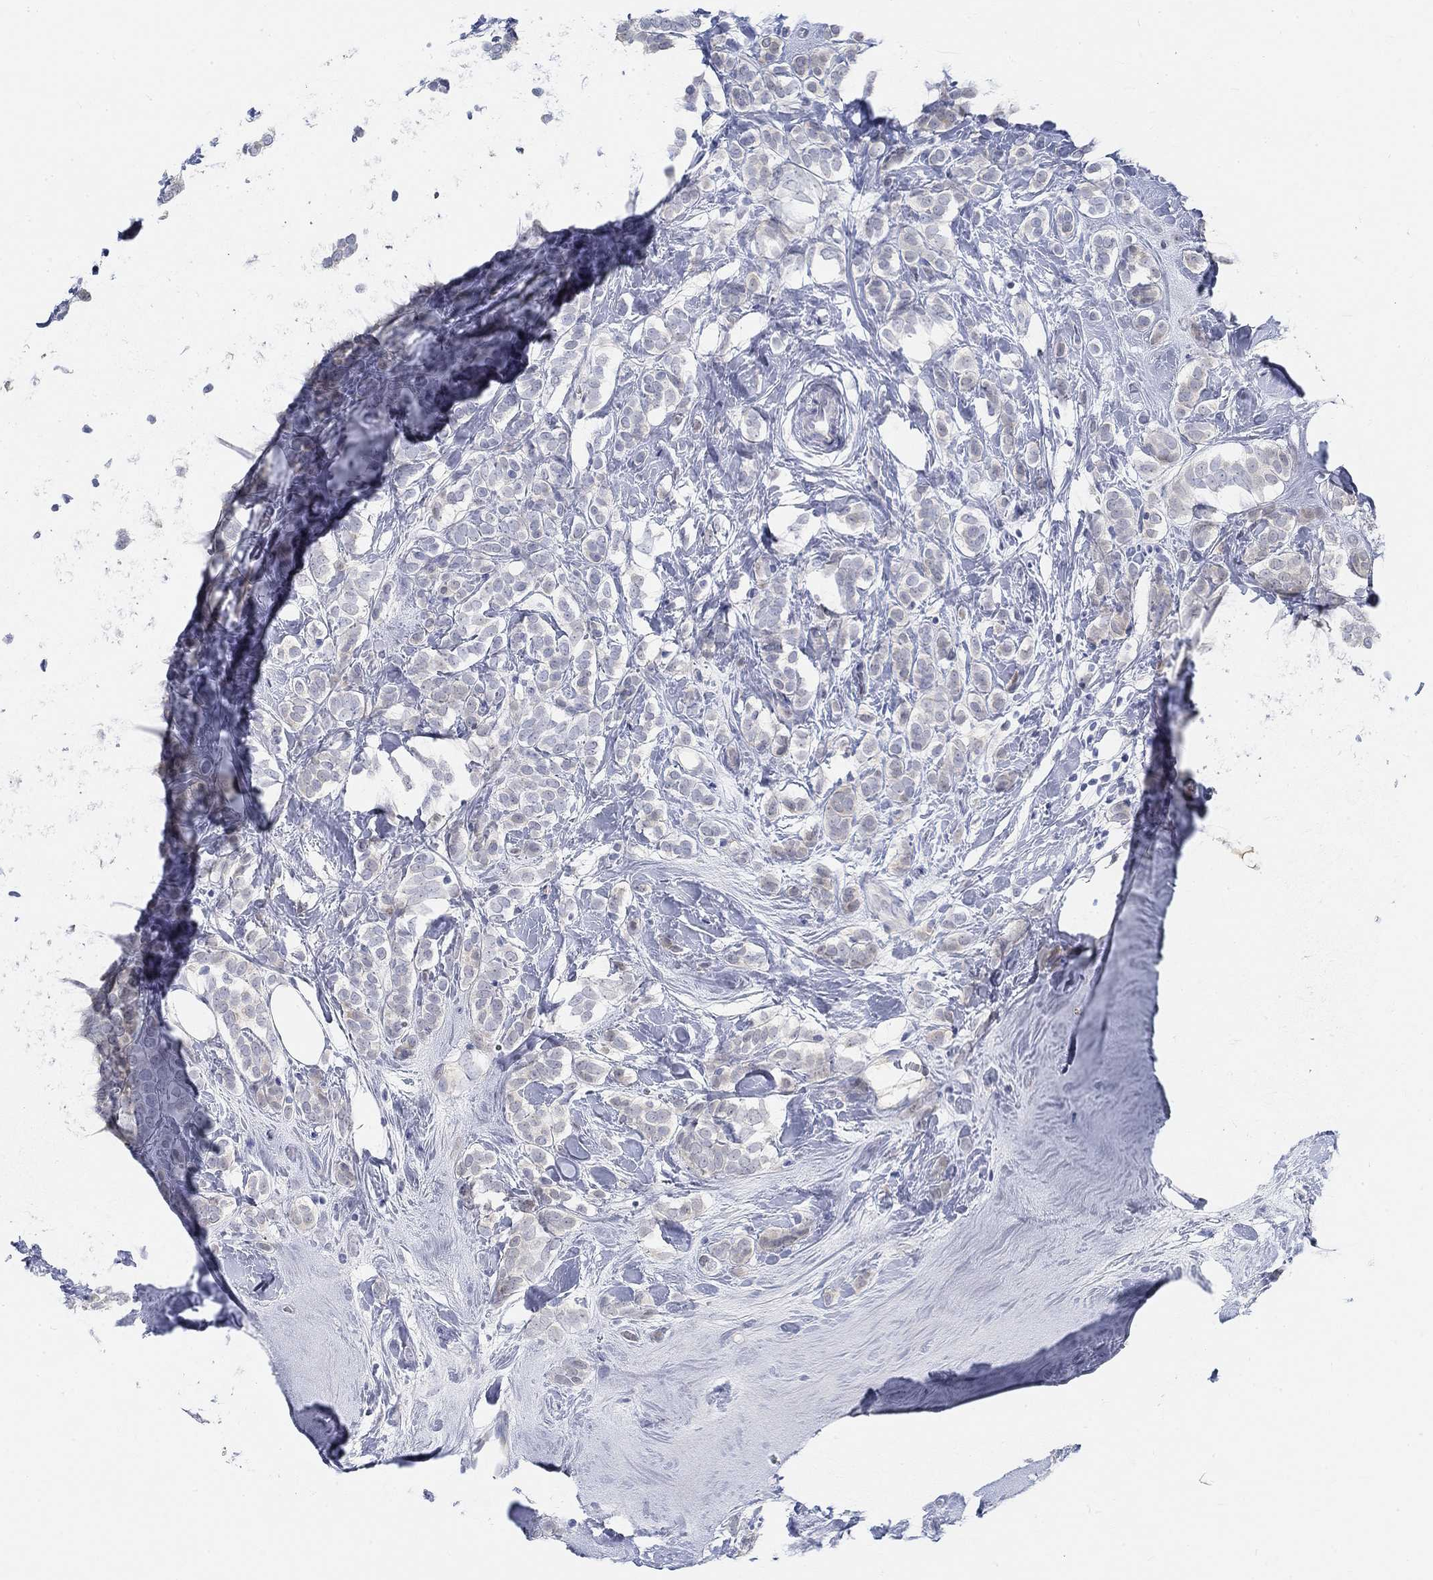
{"staining": {"intensity": "negative", "quantity": "none", "location": "none"}, "tissue": "breast cancer", "cell_type": "Tumor cells", "image_type": "cancer", "snomed": [{"axis": "morphology", "description": "Lobular carcinoma"}, {"axis": "topography", "description": "Breast"}], "caption": "Tumor cells are negative for brown protein staining in breast cancer.", "gene": "SNTG2", "patient": {"sex": "female", "age": 49}}